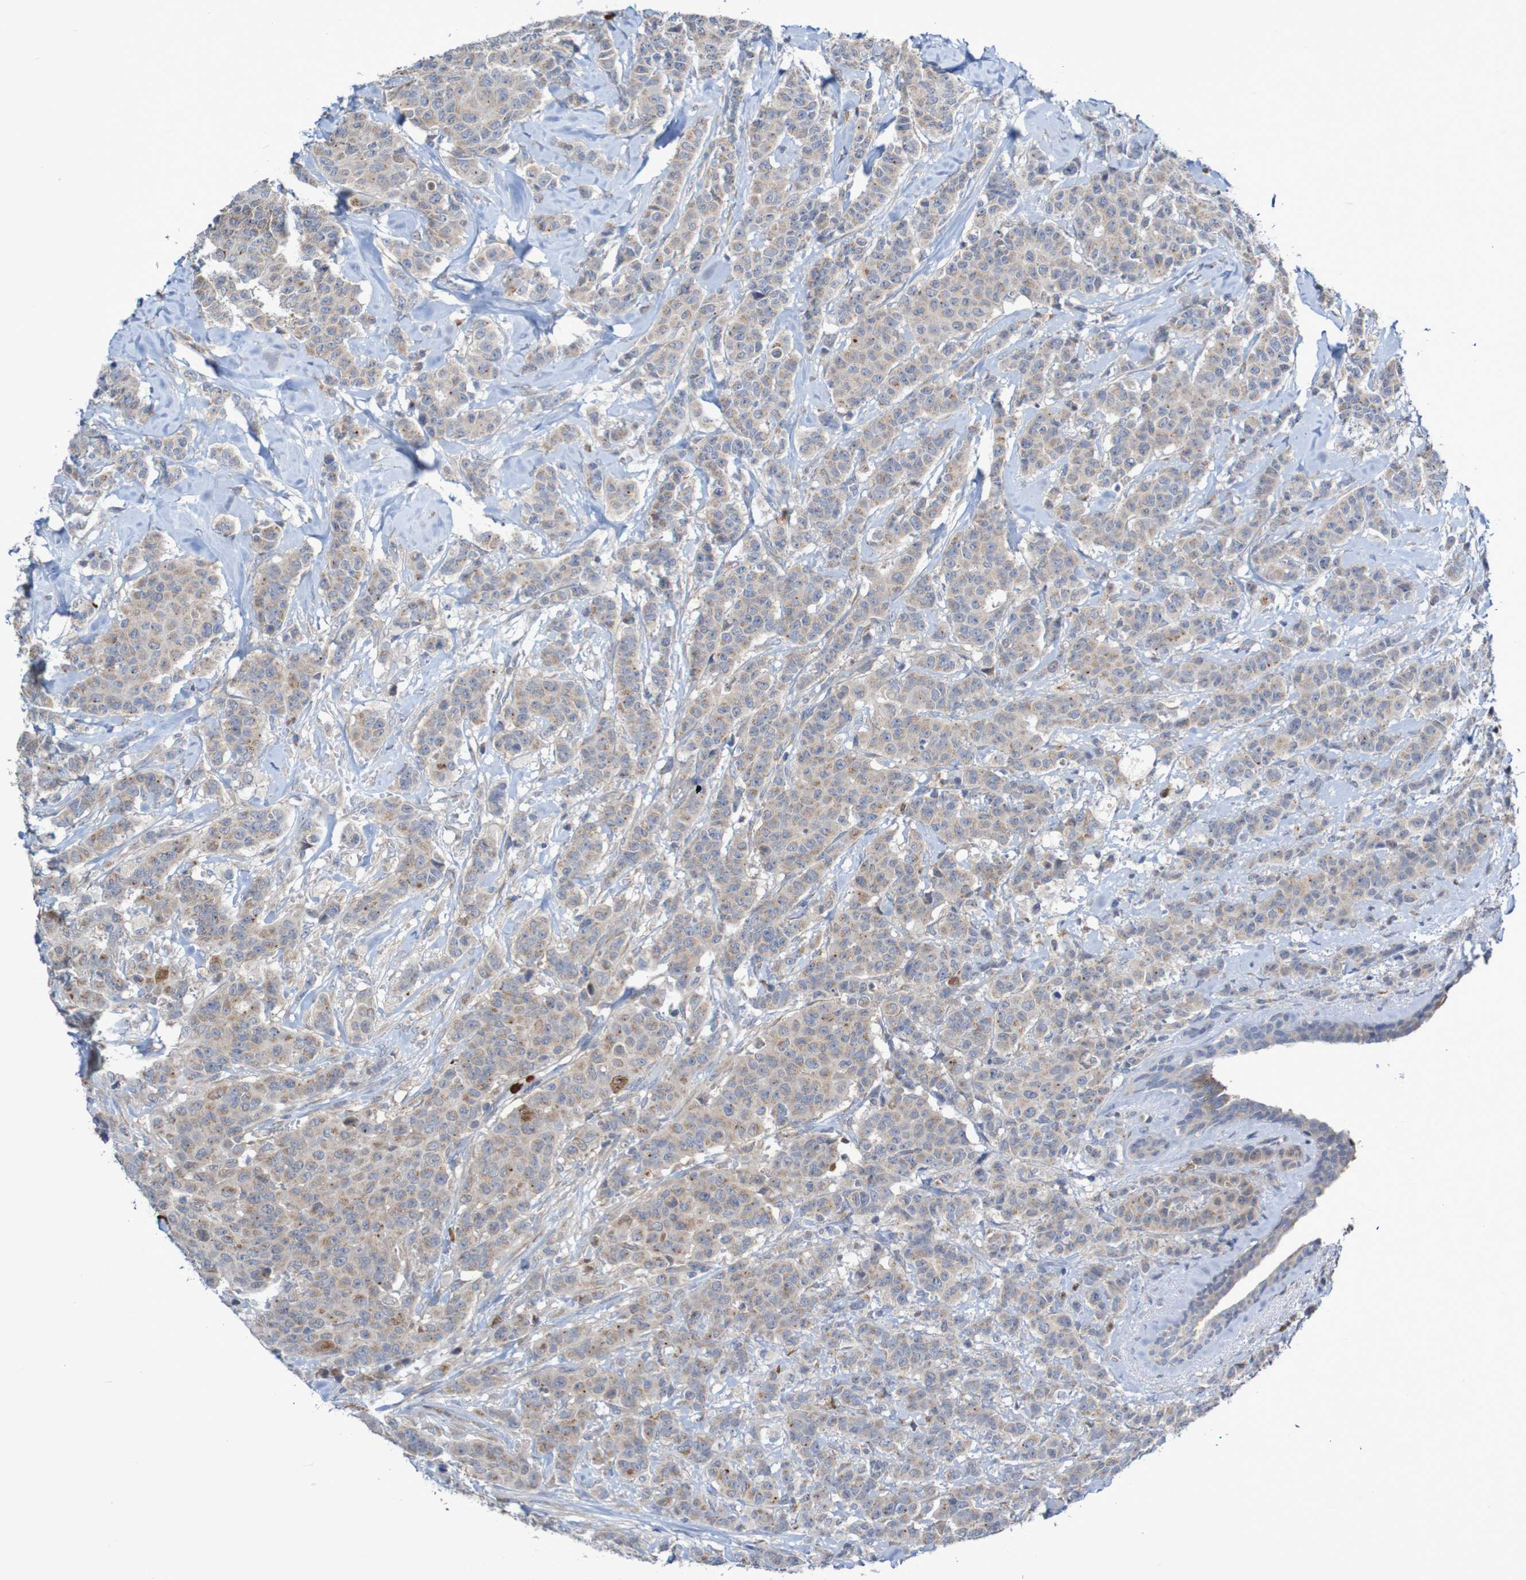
{"staining": {"intensity": "weak", "quantity": ">75%", "location": "cytoplasmic/membranous"}, "tissue": "breast cancer", "cell_type": "Tumor cells", "image_type": "cancer", "snomed": [{"axis": "morphology", "description": "Normal tissue, NOS"}, {"axis": "morphology", "description": "Duct carcinoma"}, {"axis": "topography", "description": "Breast"}], "caption": "Breast cancer (intraductal carcinoma) was stained to show a protein in brown. There is low levels of weak cytoplasmic/membranous expression in about >75% of tumor cells.", "gene": "PARP4", "patient": {"sex": "female", "age": 40}}